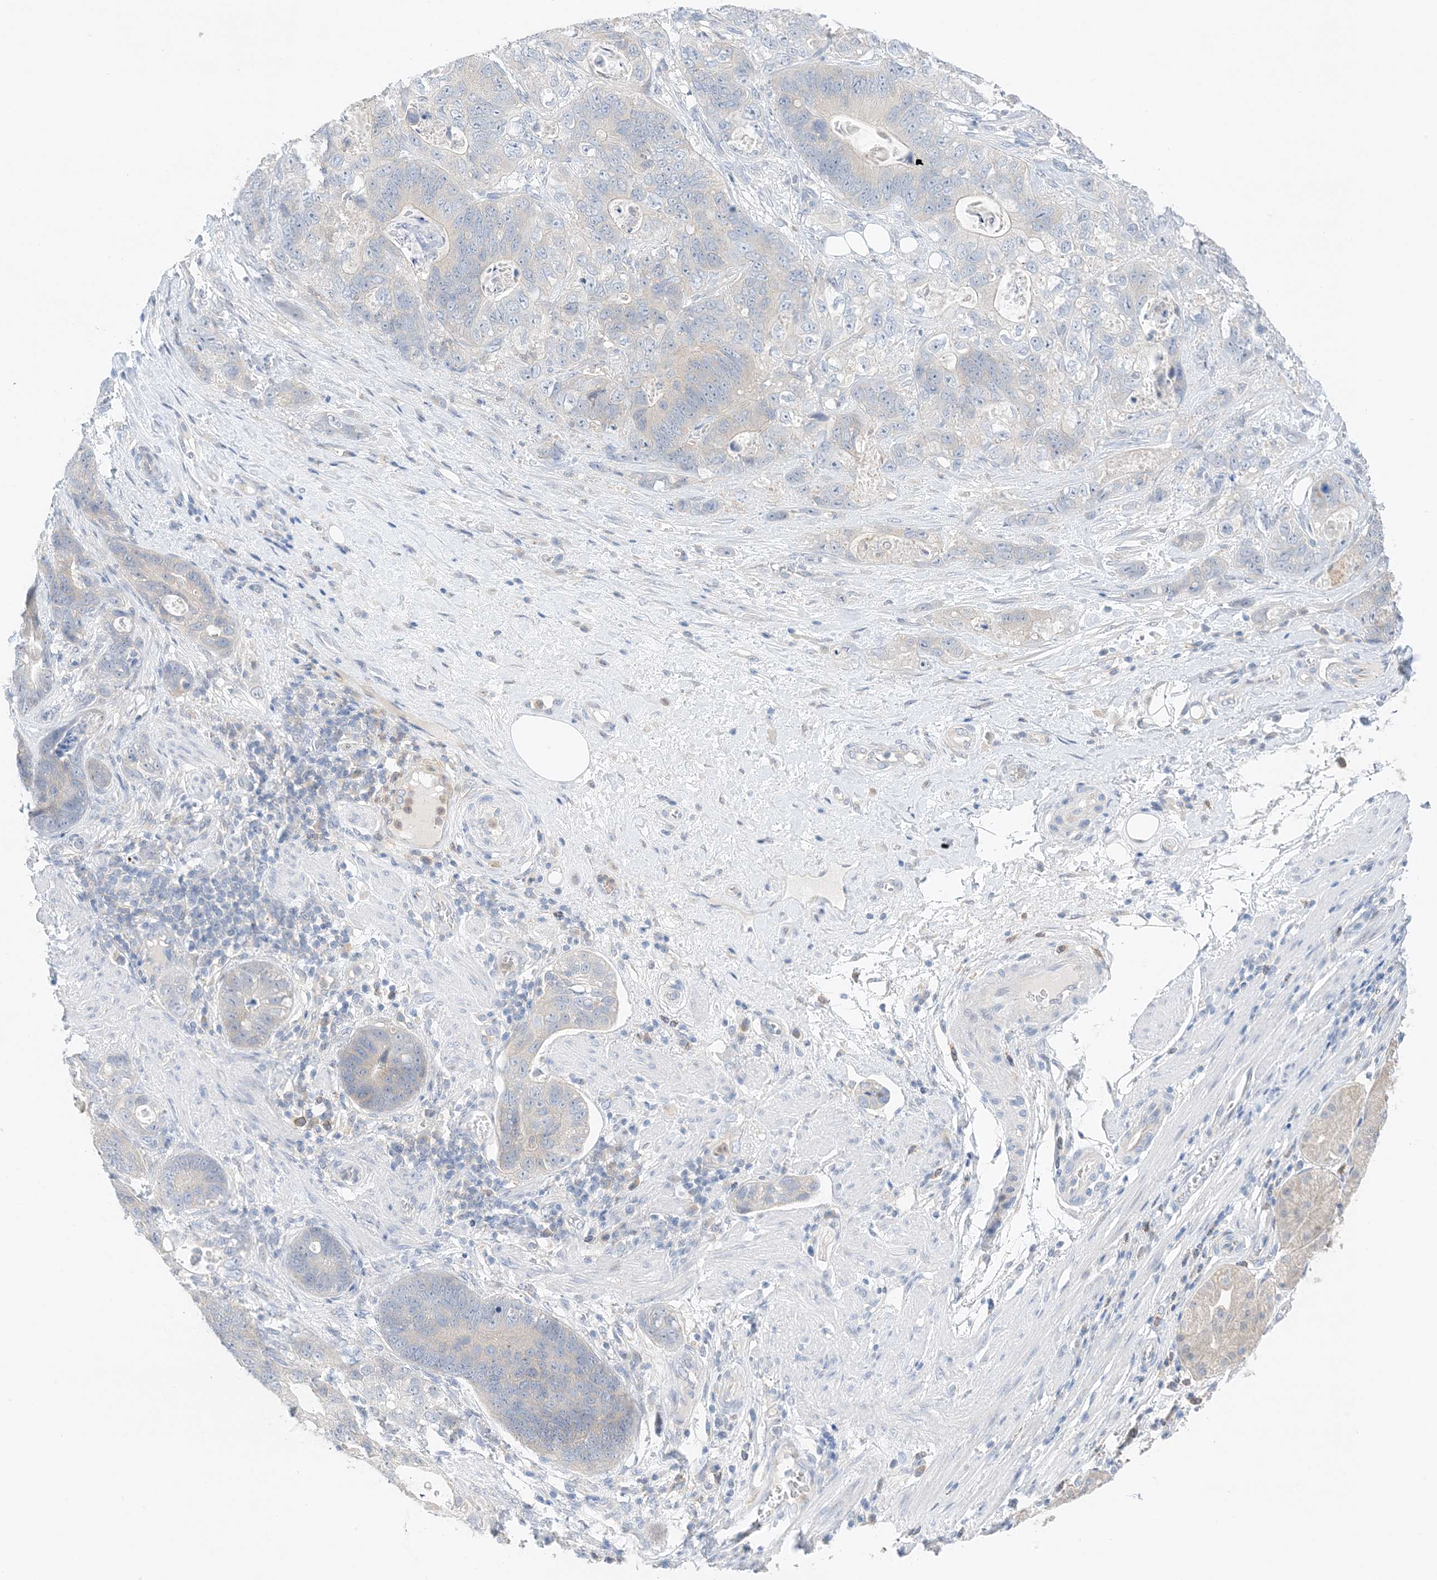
{"staining": {"intensity": "negative", "quantity": "none", "location": "none"}, "tissue": "stomach cancer", "cell_type": "Tumor cells", "image_type": "cancer", "snomed": [{"axis": "morphology", "description": "Normal tissue, NOS"}, {"axis": "morphology", "description": "Adenocarcinoma, NOS"}, {"axis": "topography", "description": "Stomach"}], "caption": "Tumor cells are negative for brown protein staining in adenocarcinoma (stomach).", "gene": "KIFBP", "patient": {"sex": "female", "age": 89}}